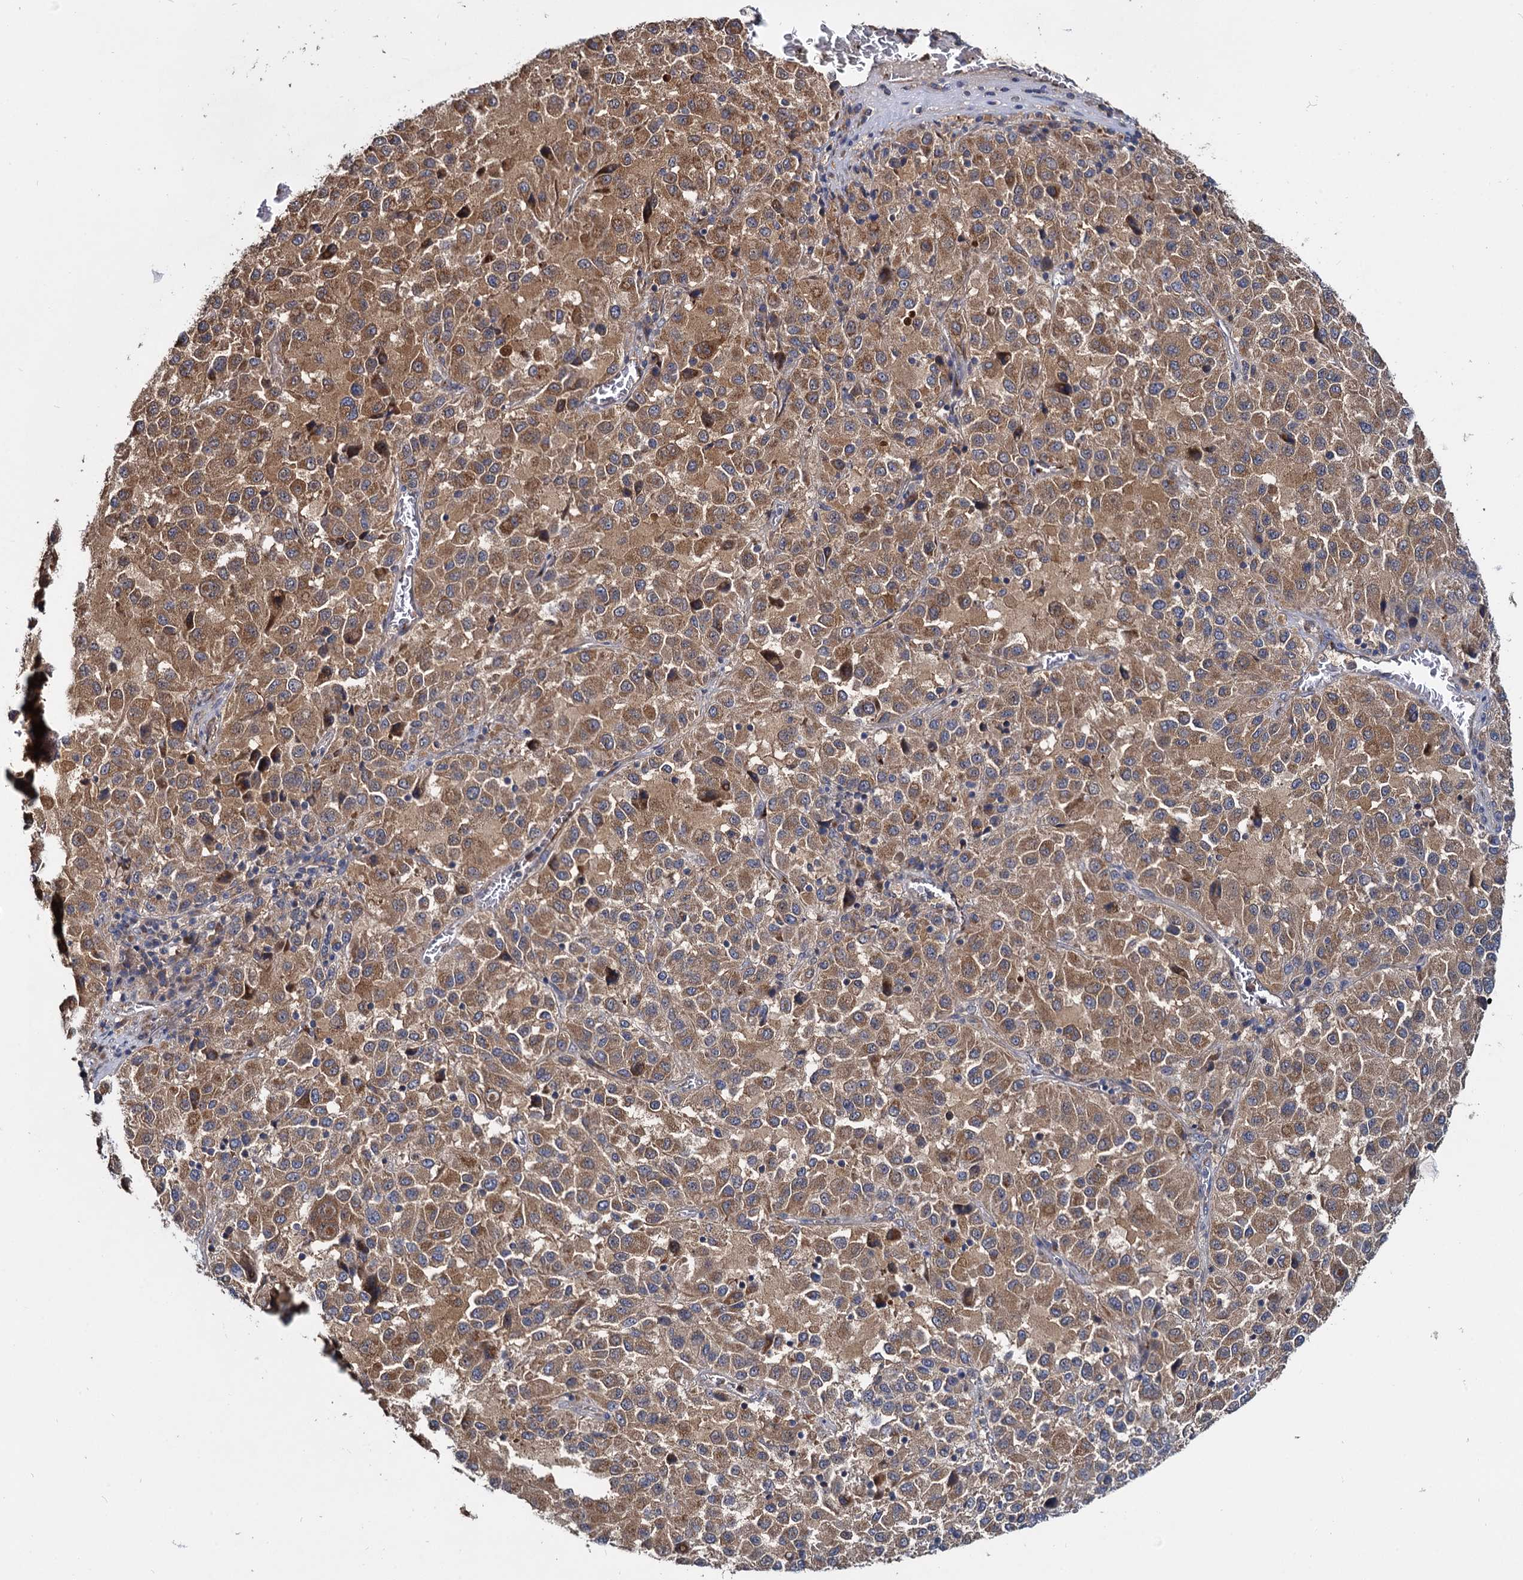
{"staining": {"intensity": "moderate", "quantity": ">75%", "location": "cytoplasmic/membranous"}, "tissue": "melanoma", "cell_type": "Tumor cells", "image_type": "cancer", "snomed": [{"axis": "morphology", "description": "Malignant melanoma, Metastatic site"}, {"axis": "topography", "description": "Lung"}], "caption": "Immunohistochemistry (IHC) (DAB) staining of human melanoma displays moderate cytoplasmic/membranous protein expression in about >75% of tumor cells.", "gene": "CEP192", "patient": {"sex": "male", "age": 64}}